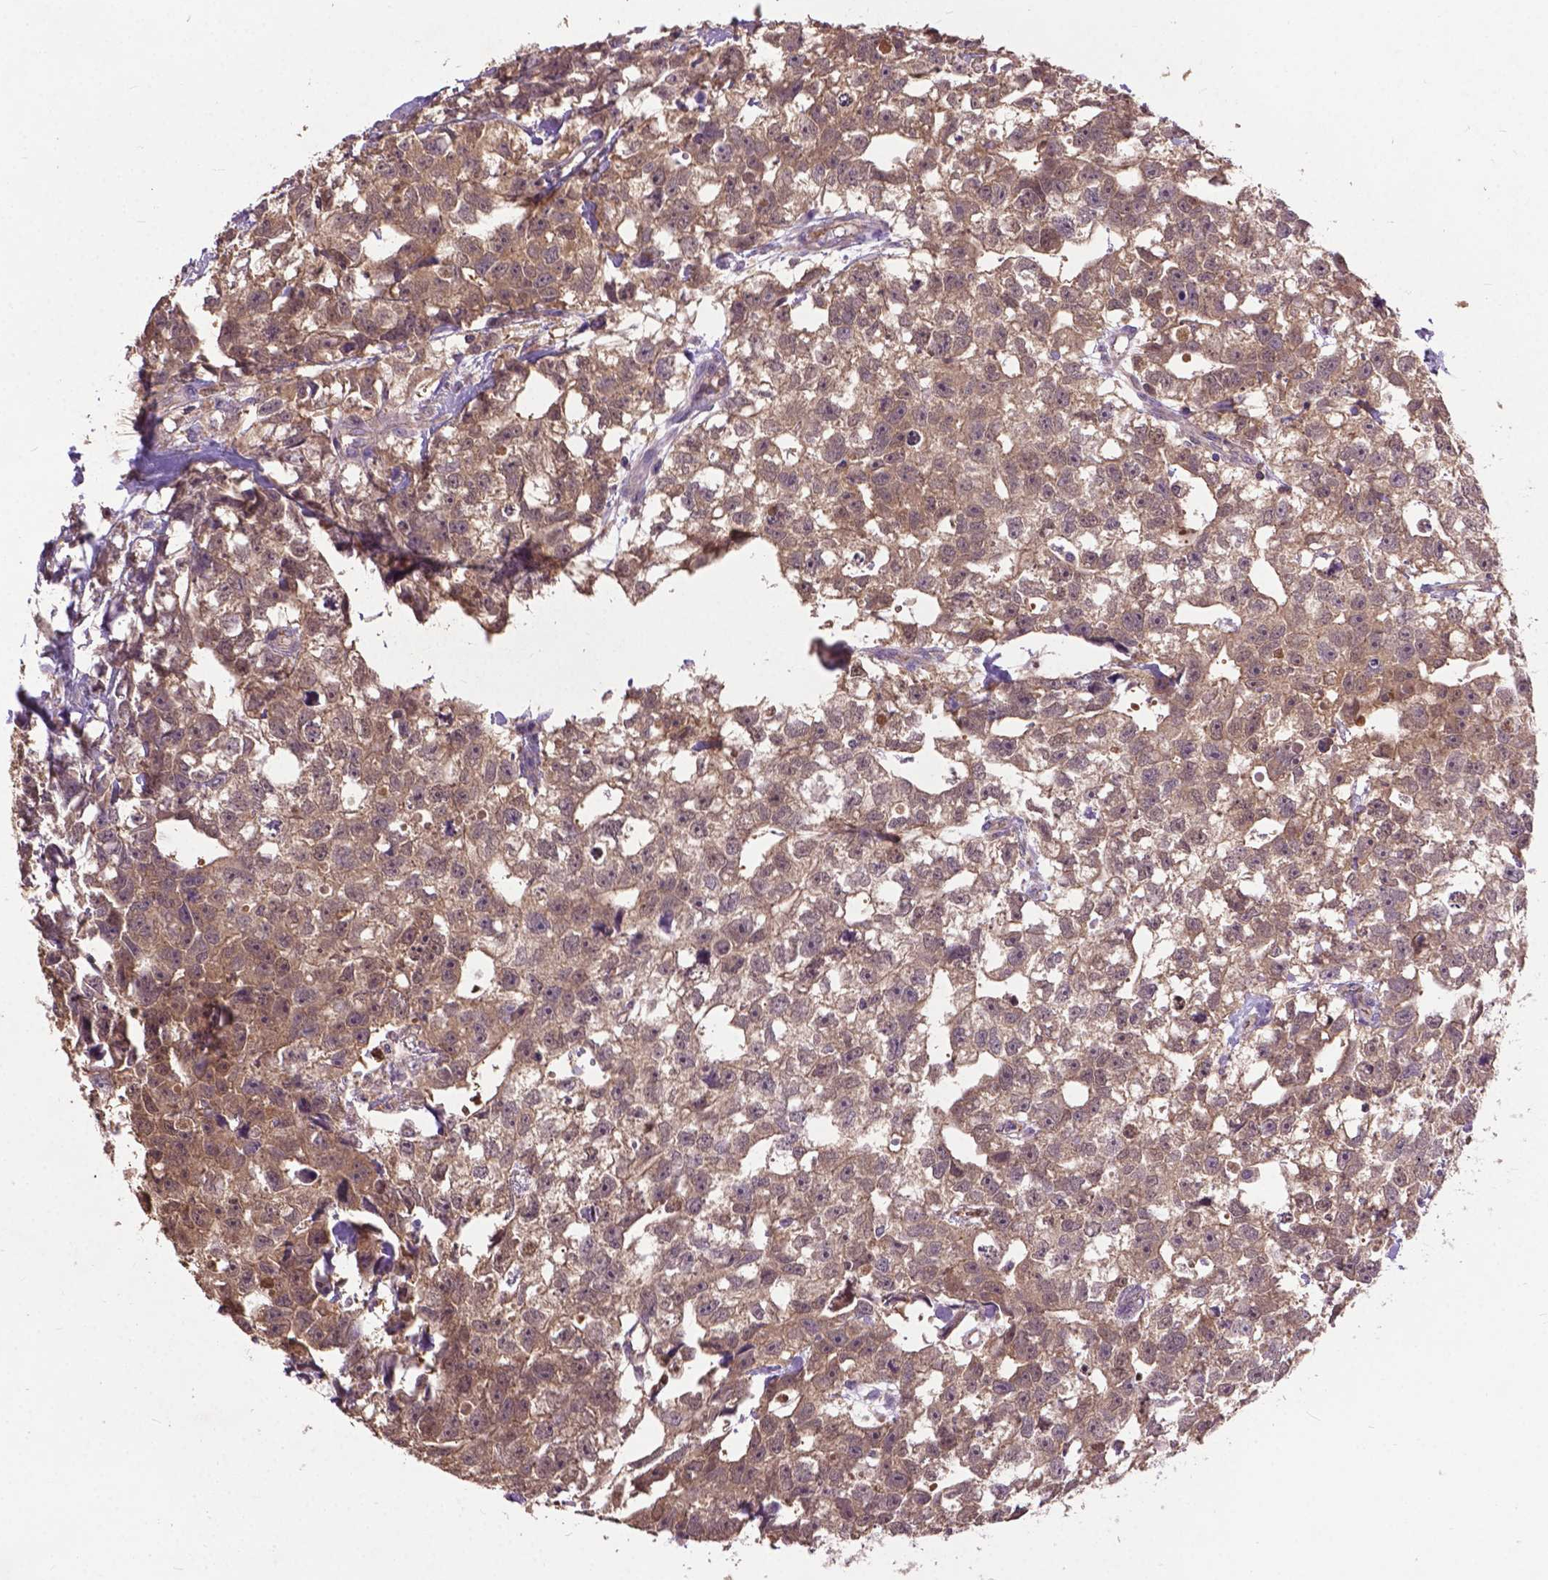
{"staining": {"intensity": "weak", "quantity": ">75%", "location": "cytoplasmic/membranous,nuclear"}, "tissue": "testis cancer", "cell_type": "Tumor cells", "image_type": "cancer", "snomed": [{"axis": "morphology", "description": "Carcinoma, Embryonal, NOS"}, {"axis": "morphology", "description": "Teratoma, malignant, NOS"}, {"axis": "topography", "description": "Testis"}], "caption": "Tumor cells exhibit low levels of weak cytoplasmic/membranous and nuclear expression in about >75% of cells in human testis cancer.", "gene": "ZNF337", "patient": {"sex": "male", "age": 44}}